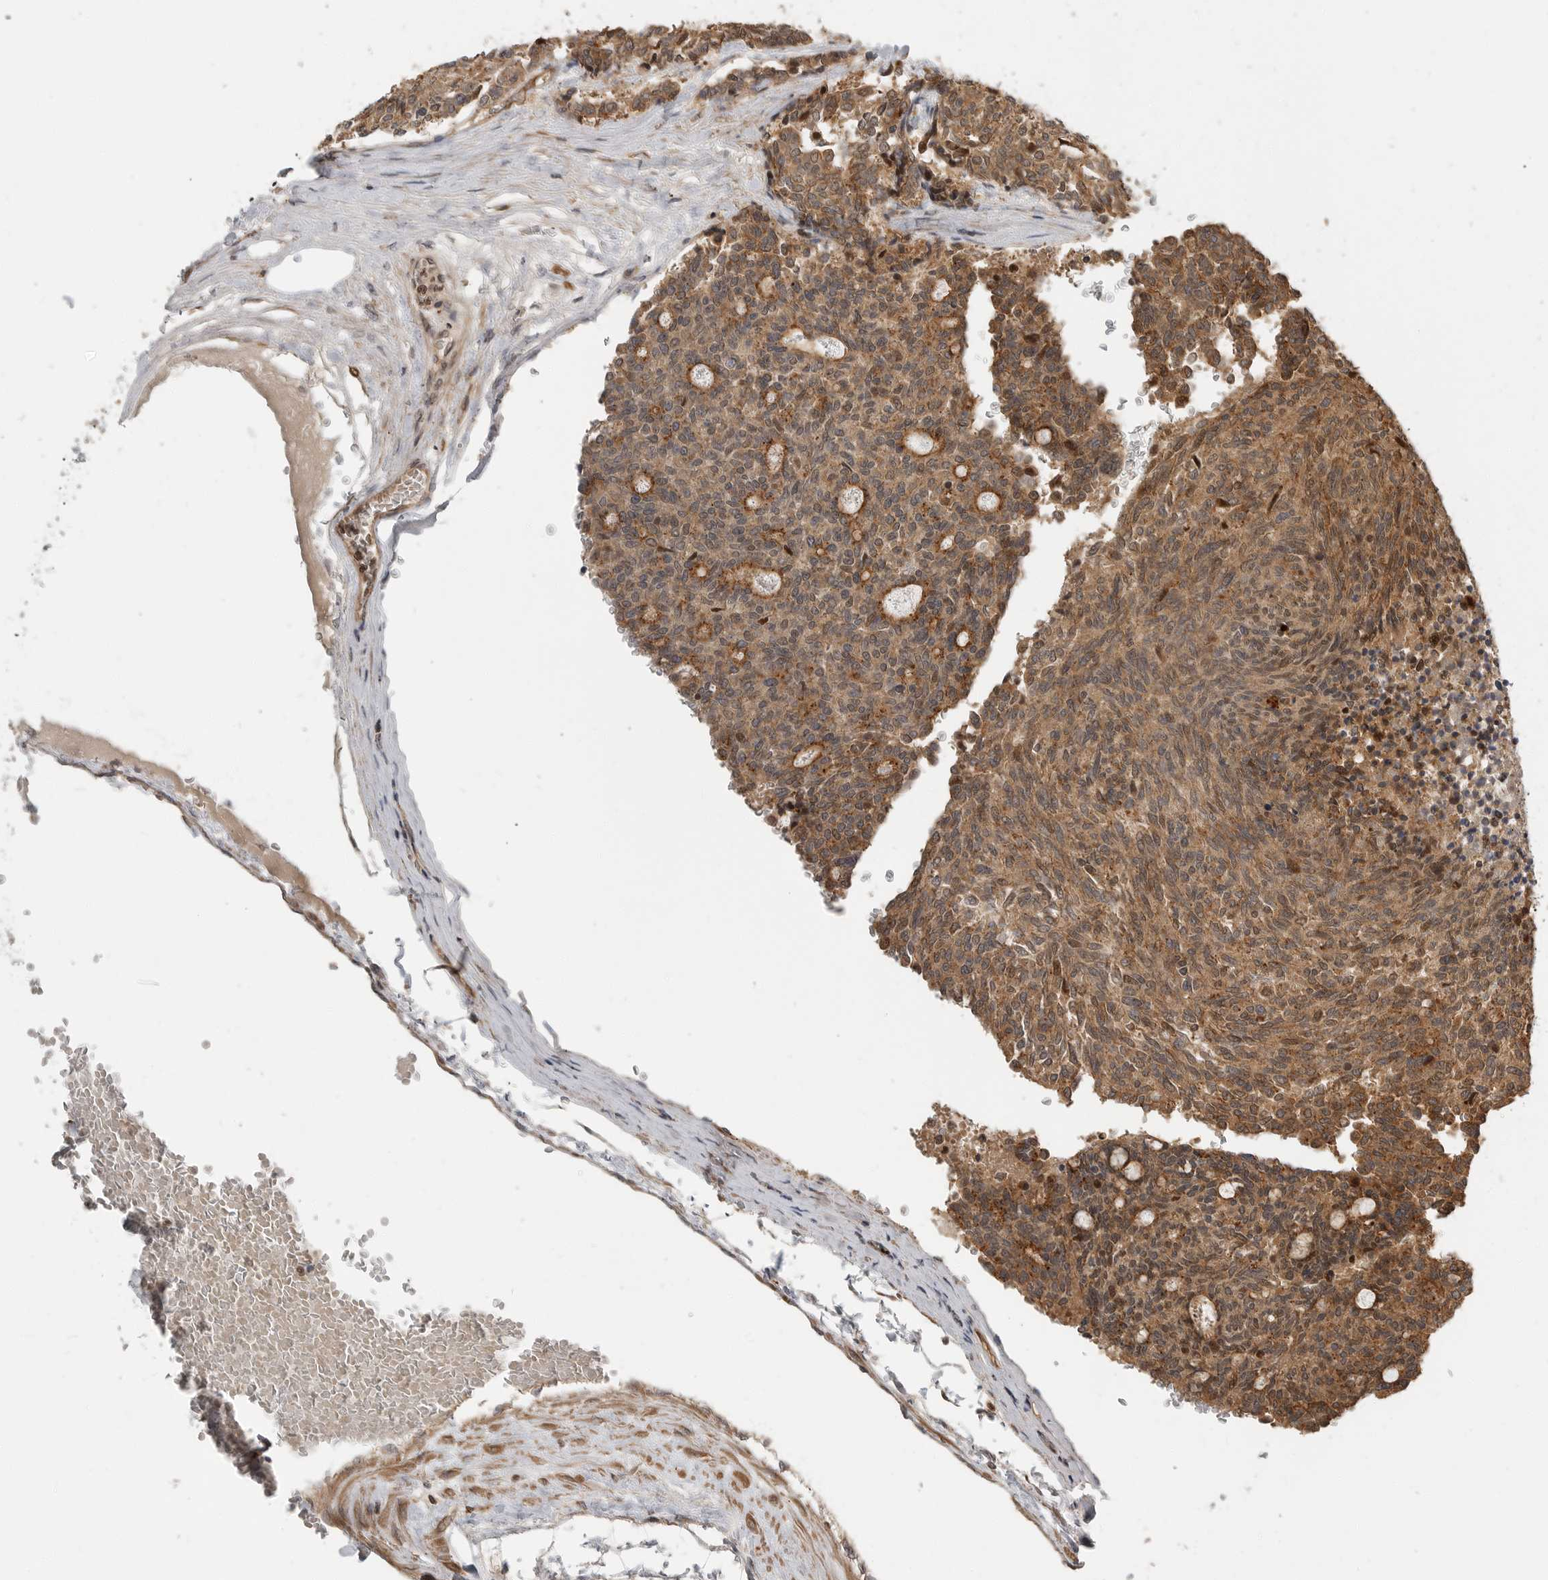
{"staining": {"intensity": "moderate", "quantity": ">75%", "location": "cytoplasmic/membranous"}, "tissue": "carcinoid", "cell_type": "Tumor cells", "image_type": "cancer", "snomed": [{"axis": "morphology", "description": "Carcinoid, malignant, NOS"}, {"axis": "topography", "description": "Pancreas"}], "caption": "Brown immunohistochemical staining in human malignant carcinoid reveals moderate cytoplasmic/membranous positivity in approximately >75% of tumor cells.", "gene": "STRAP", "patient": {"sex": "female", "age": 54}}